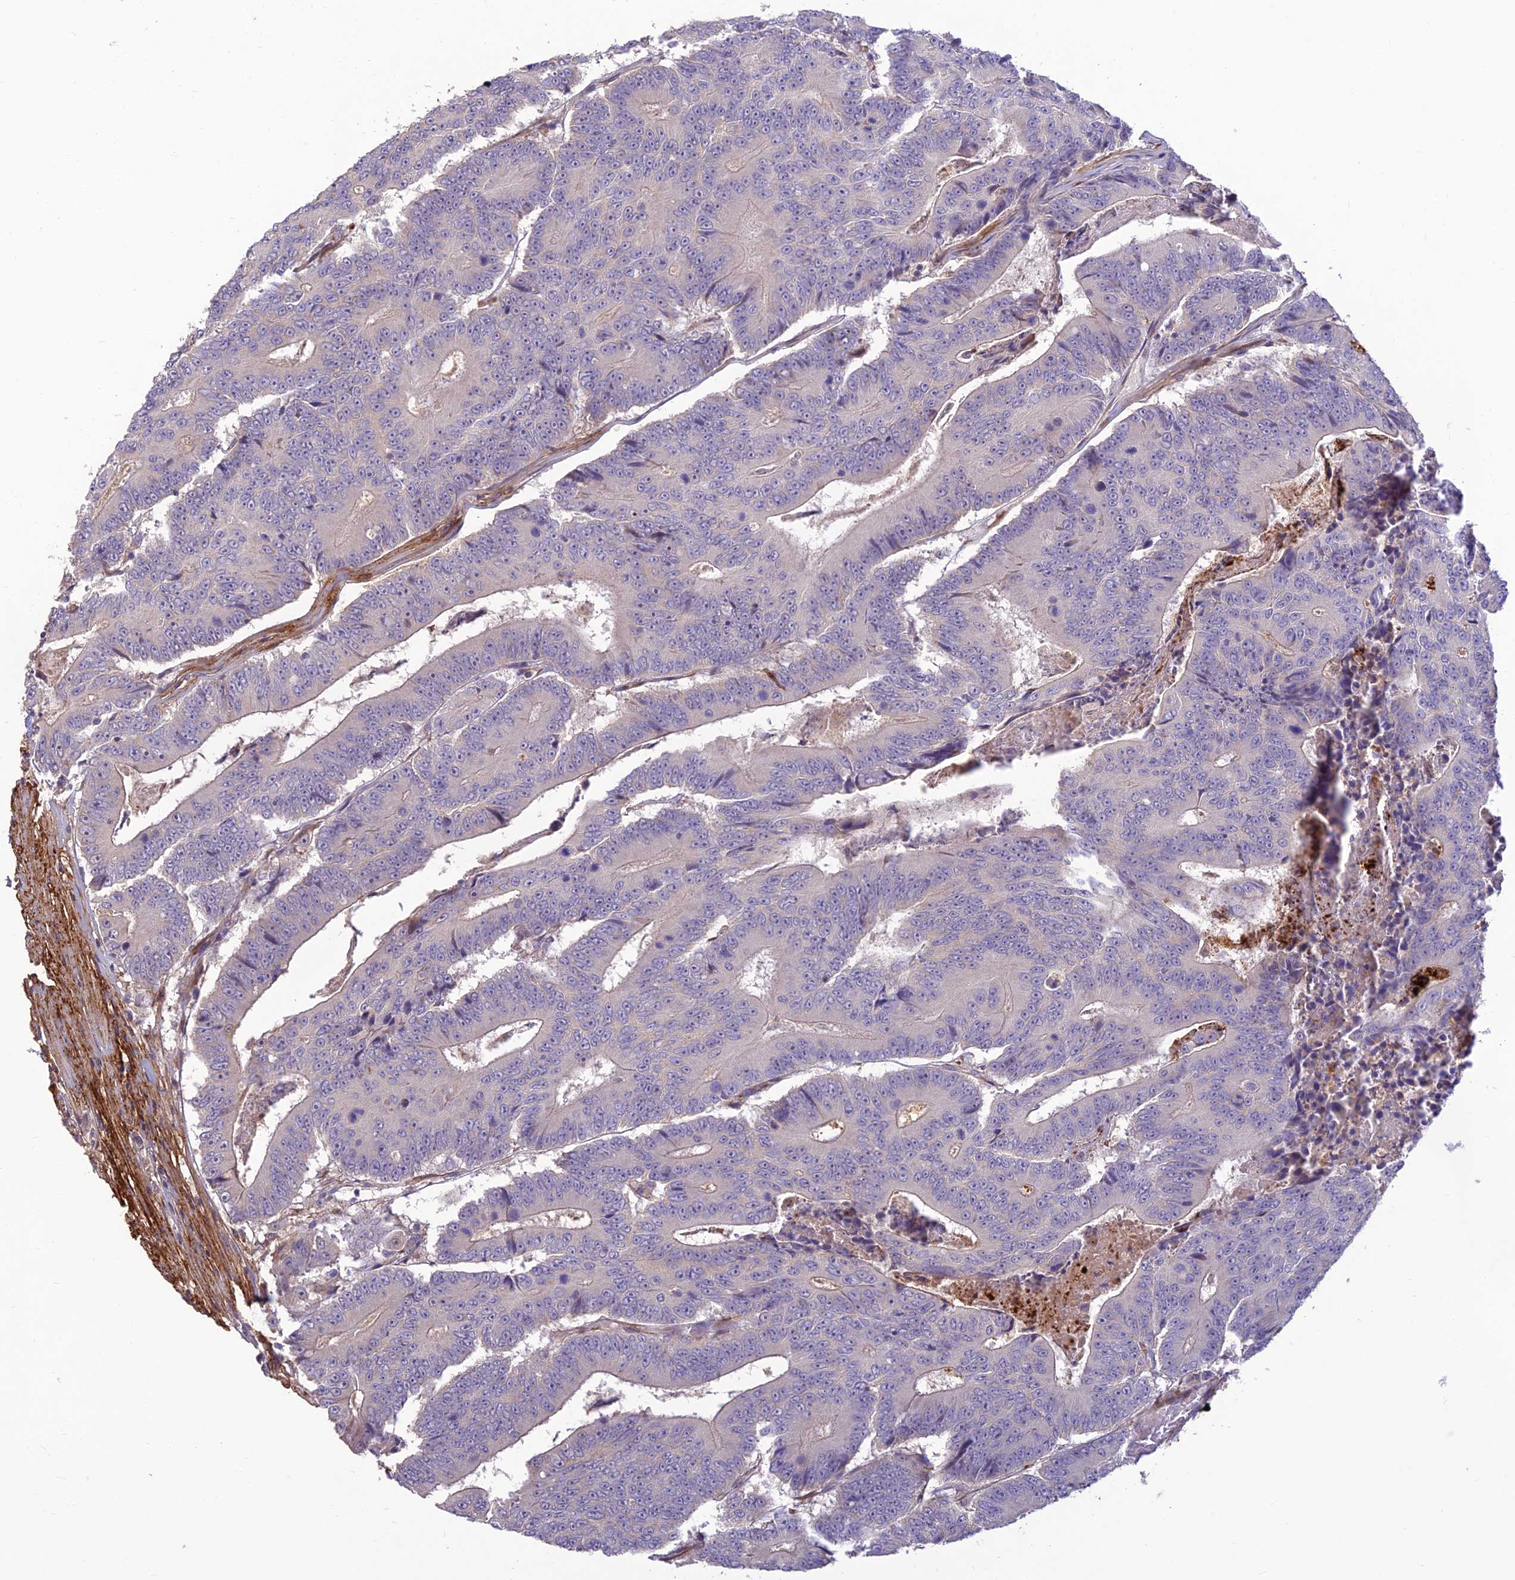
{"staining": {"intensity": "negative", "quantity": "none", "location": "none"}, "tissue": "colorectal cancer", "cell_type": "Tumor cells", "image_type": "cancer", "snomed": [{"axis": "morphology", "description": "Adenocarcinoma, NOS"}, {"axis": "topography", "description": "Colon"}], "caption": "Colorectal cancer was stained to show a protein in brown. There is no significant staining in tumor cells. (Stains: DAB IHC with hematoxylin counter stain, Microscopy: brightfield microscopy at high magnification).", "gene": "ST8SIA5", "patient": {"sex": "male", "age": 83}}